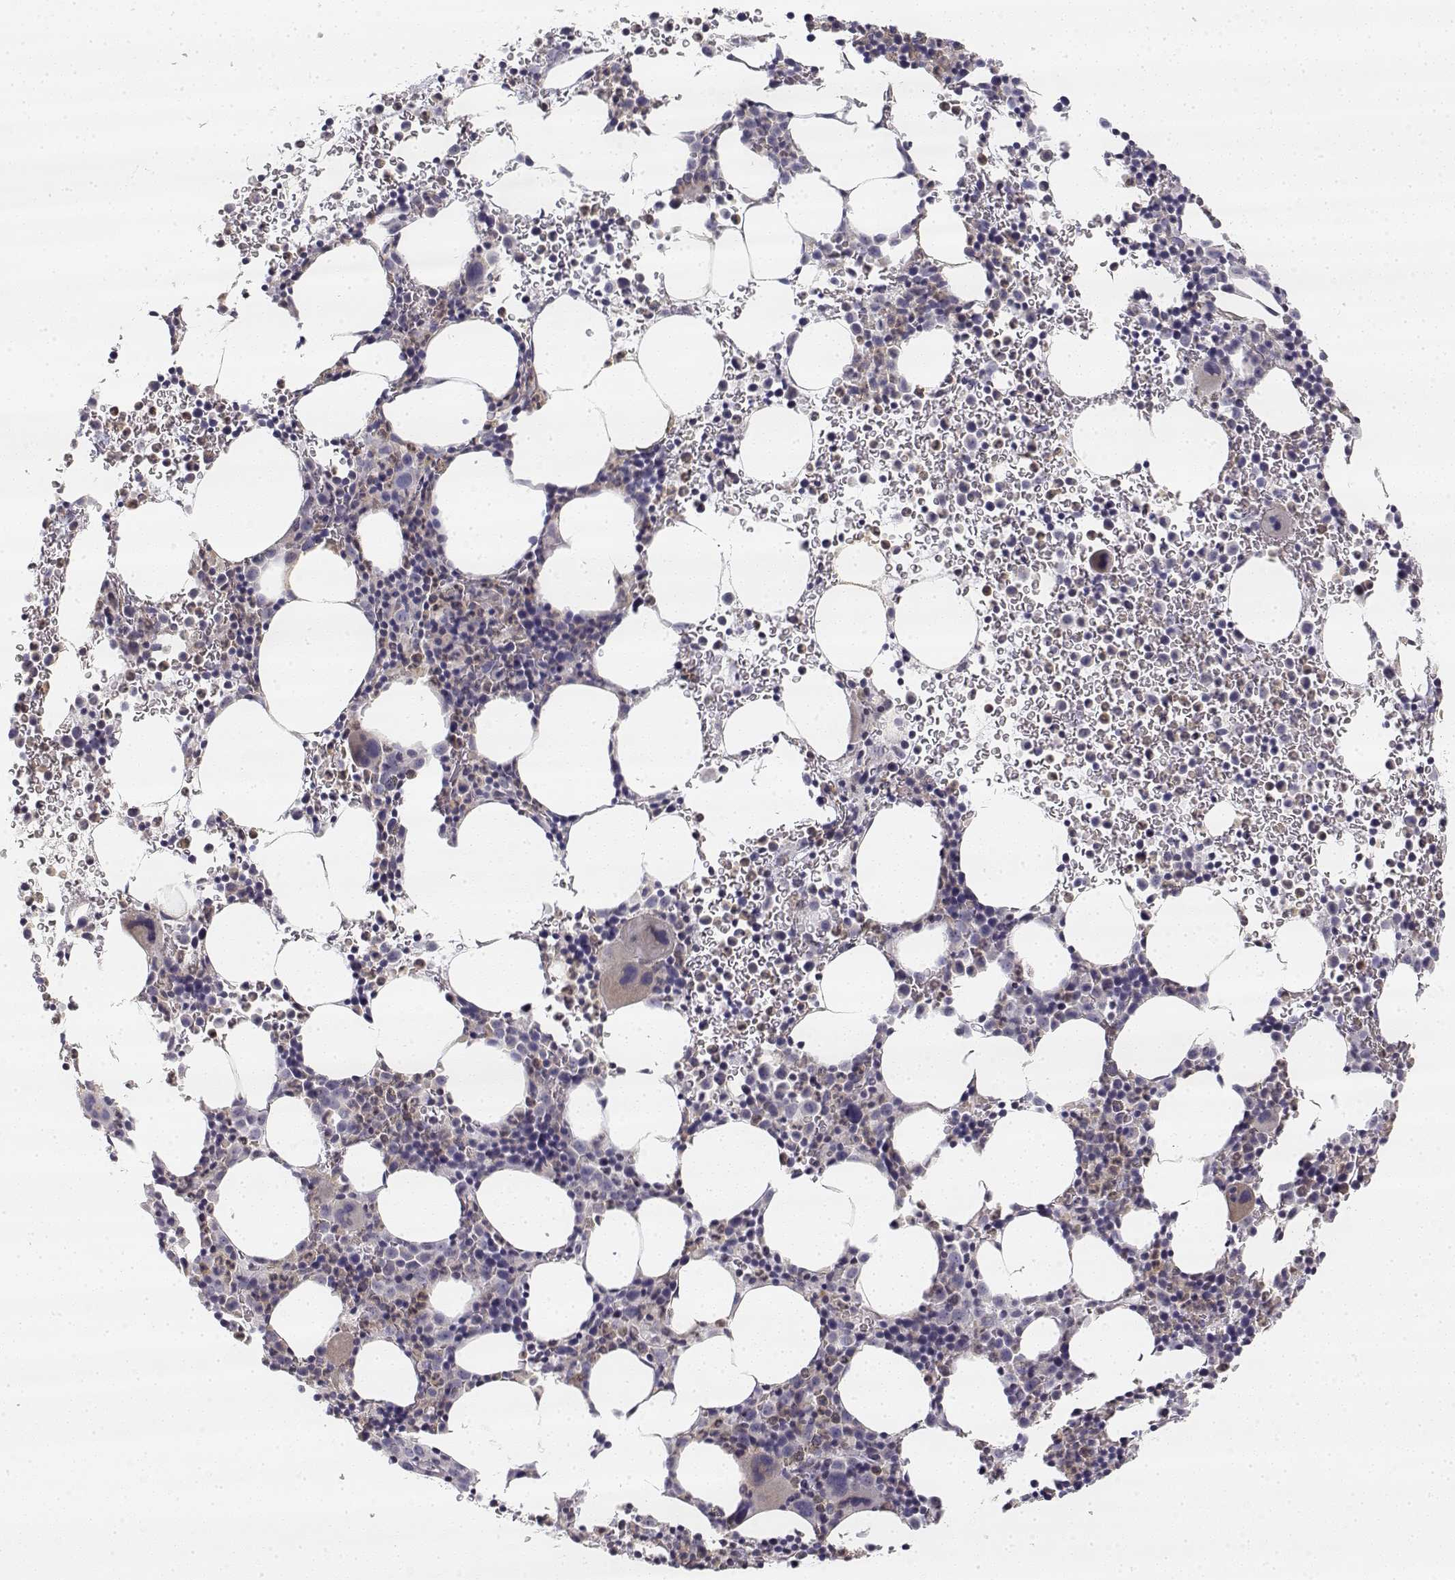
{"staining": {"intensity": "negative", "quantity": "none", "location": "none"}, "tissue": "bone marrow", "cell_type": "Hematopoietic cells", "image_type": "normal", "snomed": [{"axis": "morphology", "description": "Normal tissue, NOS"}, {"axis": "topography", "description": "Bone marrow"}], "caption": "Immunohistochemistry of unremarkable human bone marrow shows no positivity in hematopoietic cells.", "gene": "GLIPR1L2", "patient": {"sex": "male", "age": 58}}